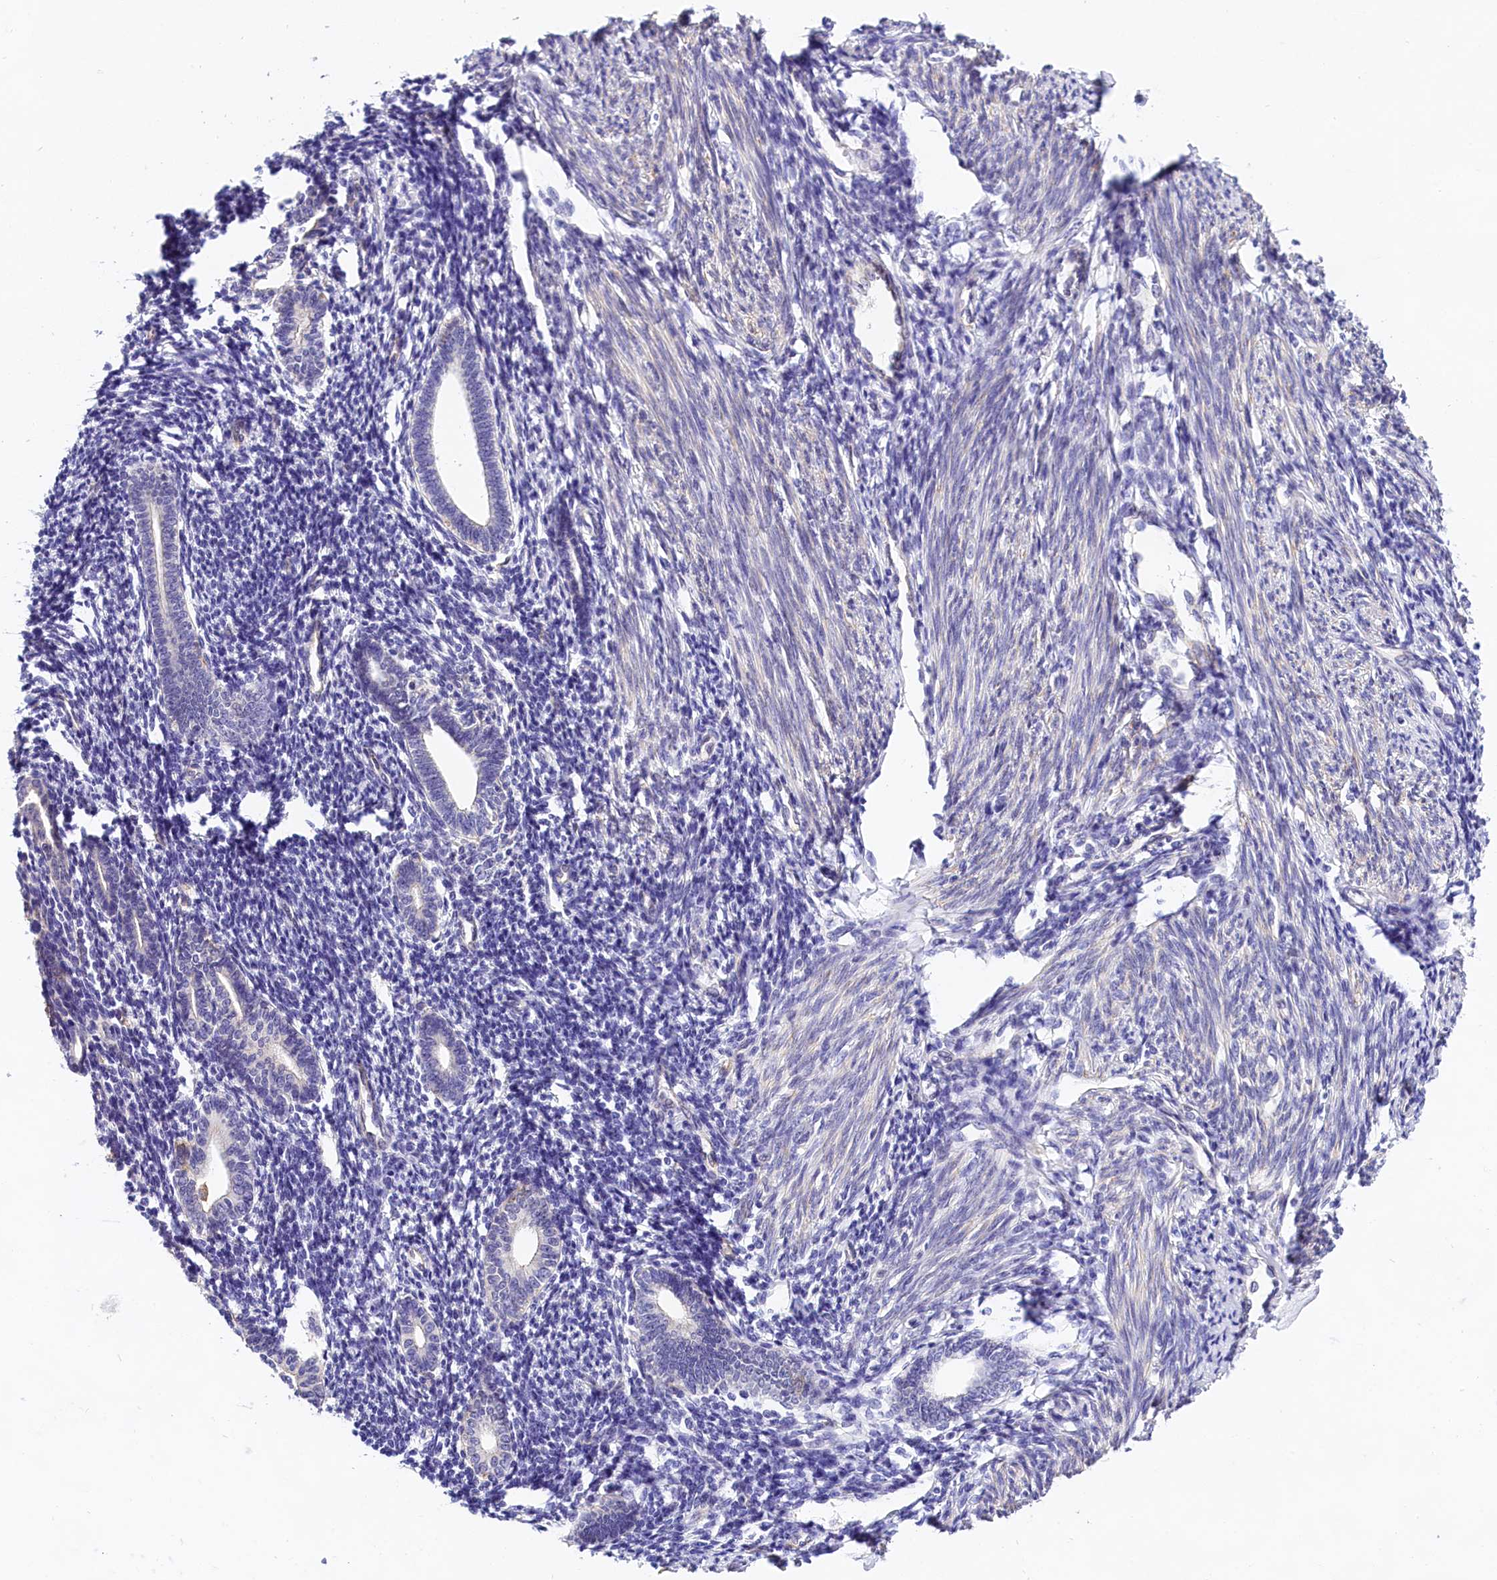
{"staining": {"intensity": "negative", "quantity": "none", "location": "none"}, "tissue": "endometrium", "cell_type": "Cells in endometrial stroma", "image_type": "normal", "snomed": [{"axis": "morphology", "description": "Normal tissue, NOS"}, {"axis": "topography", "description": "Endometrium"}], "caption": "A histopathology image of endometrium stained for a protein shows no brown staining in cells in endometrial stroma.", "gene": "OAS3", "patient": {"sex": "female", "age": 56}}